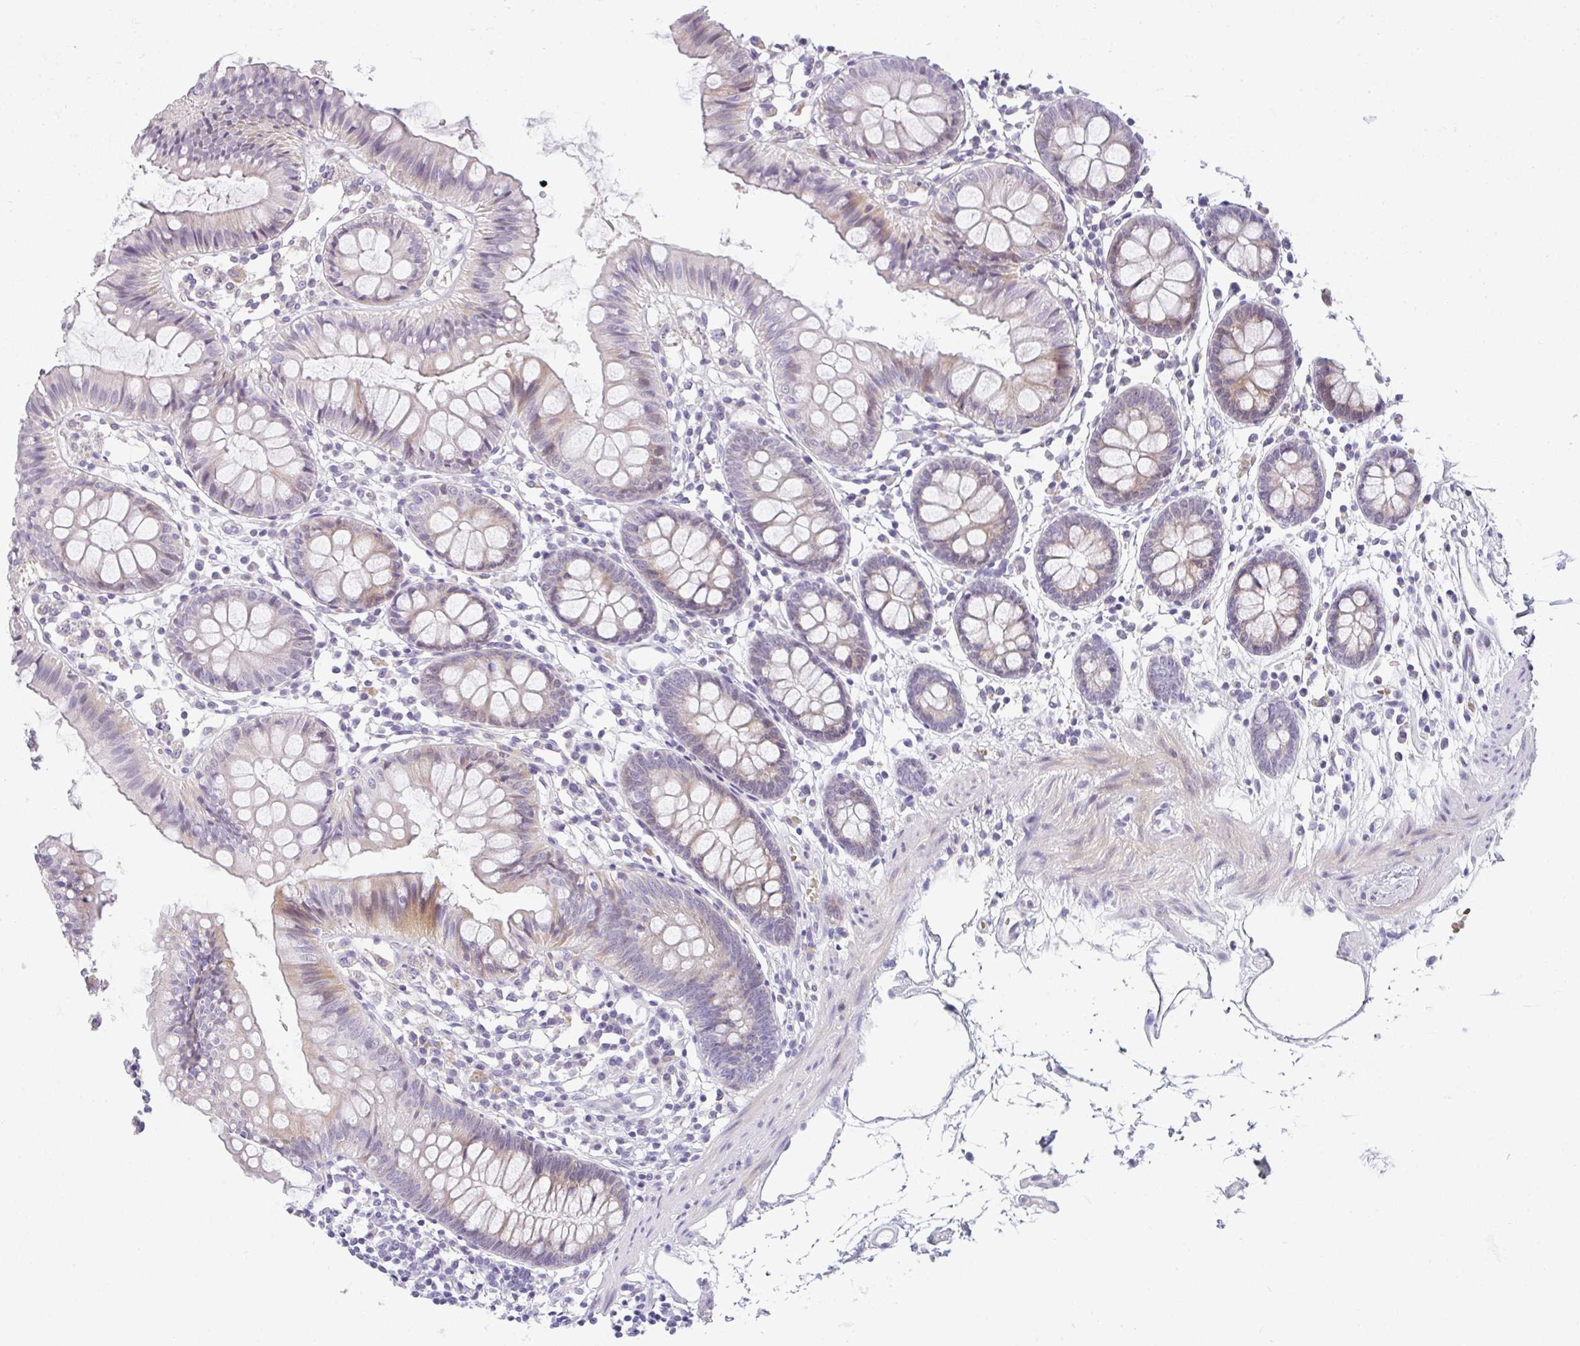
{"staining": {"intensity": "negative", "quantity": "none", "location": "none"}, "tissue": "colon", "cell_type": "Endothelial cells", "image_type": "normal", "snomed": [{"axis": "morphology", "description": "Normal tissue, NOS"}, {"axis": "topography", "description": "Colon"}], "caption": "Immunohistochemical staining of benign colon demonstrates no significant expression in endothelial cells. (Stains: DAB (3,3'-diaminobenzidine) immunohistochemistry (IHC) with hematoxylin counter stain, Microscopy: brightfield microscopy at high magnification).", "gene": "NEU2", "patient": {"sex": "female", "age": 84}}